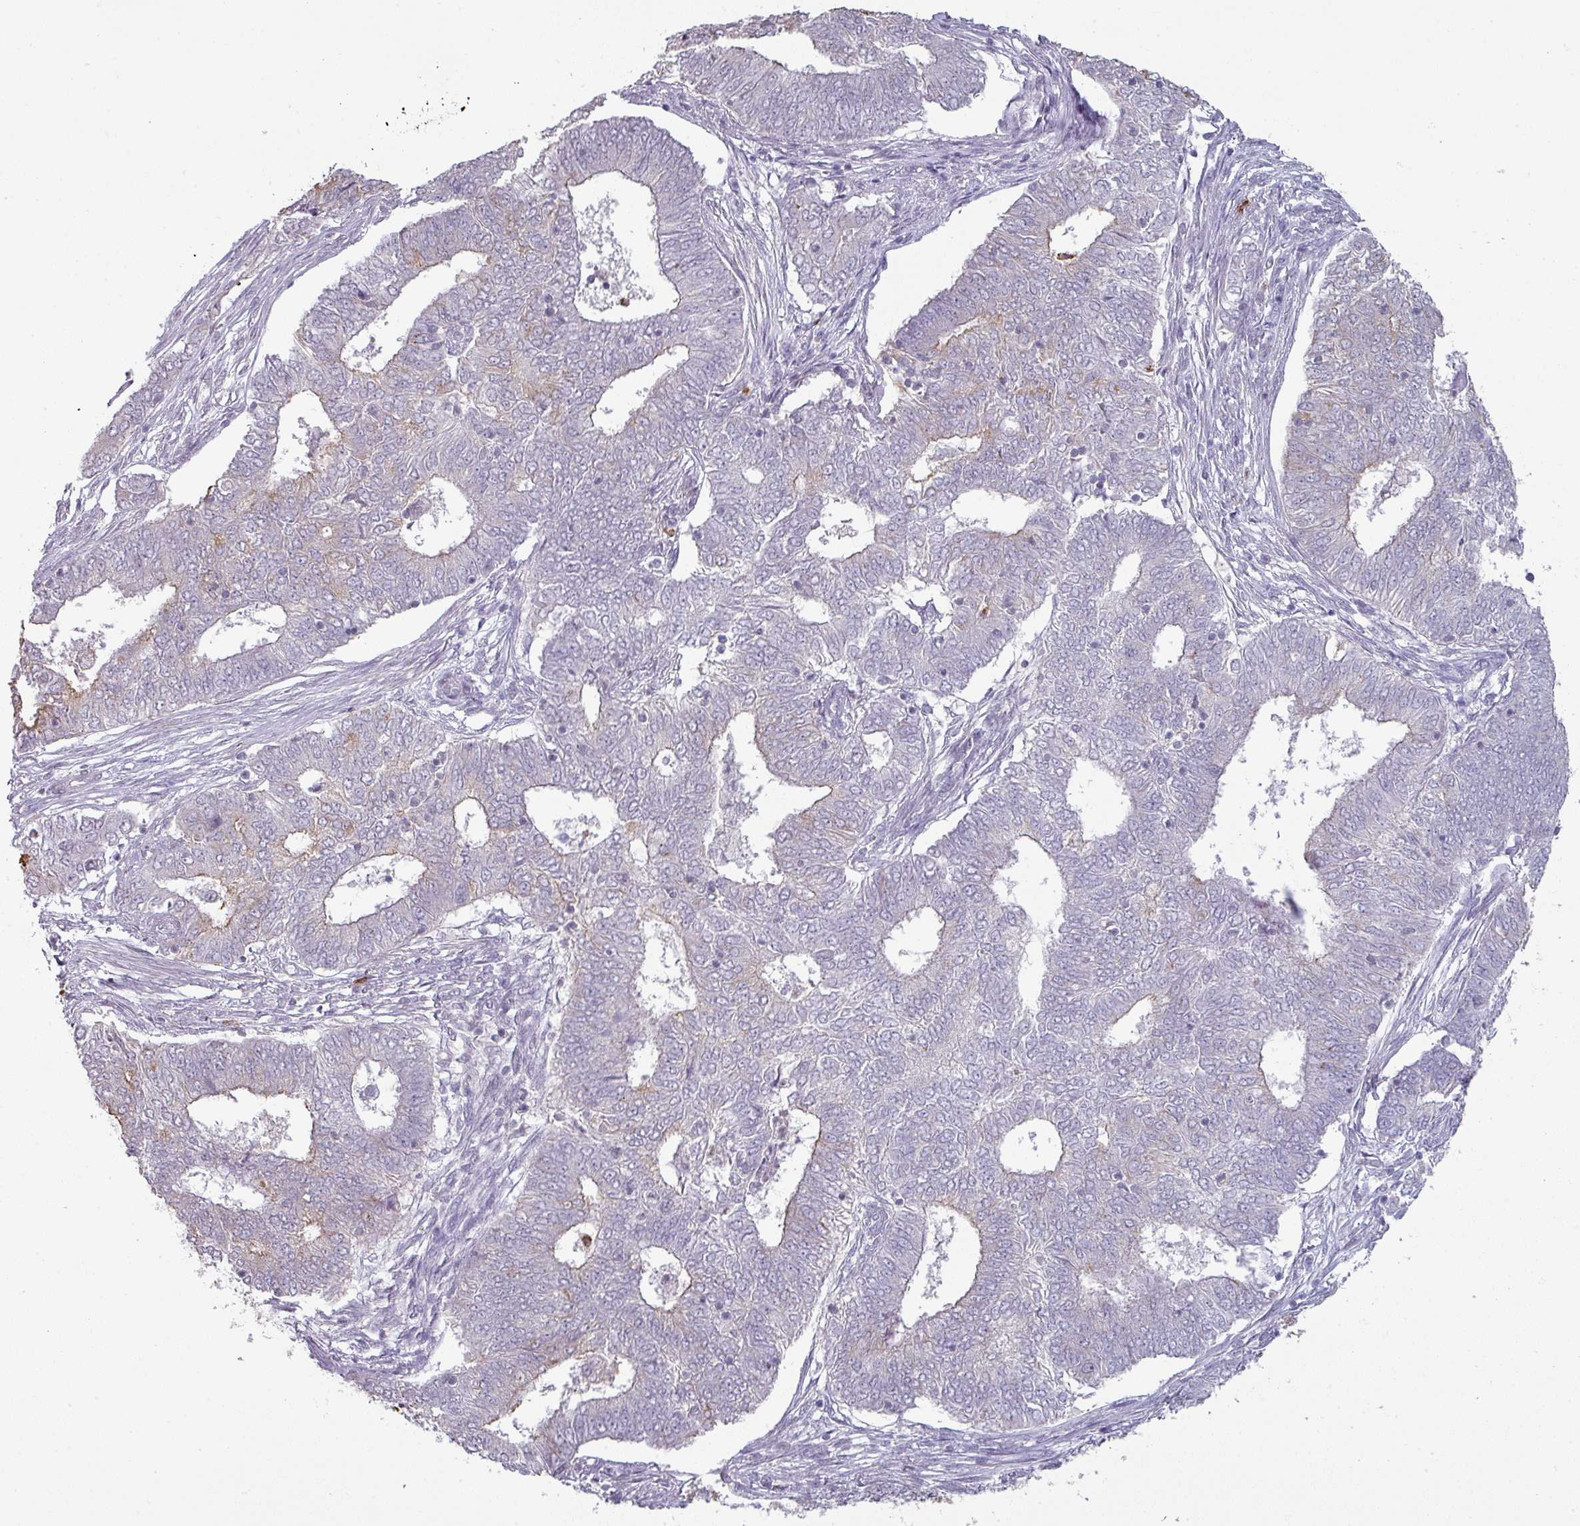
{"staining": {"intensity": "moderate", "quantity": "<25%", "location": "cytoplasmic/membranous"}, "tissue": "endometrial cancer", "cell_type": "Tumor cells", "image_type": "cancer", "snomed": [{"axis": "morphology", "description": "Adenocarcinoma, NOS"}, {"axis": "topography", "description": "Endometrium"}], "caption": "Approximately <25% of tumor cells in adenocarcinoma (endometrial) demonstrate moderate cytoplasmic/membranous protein expression as visualized by brown immunohistochemical staining.", "gene": "MAGEC3", "patient": {"sex": "female", "age": 62}}